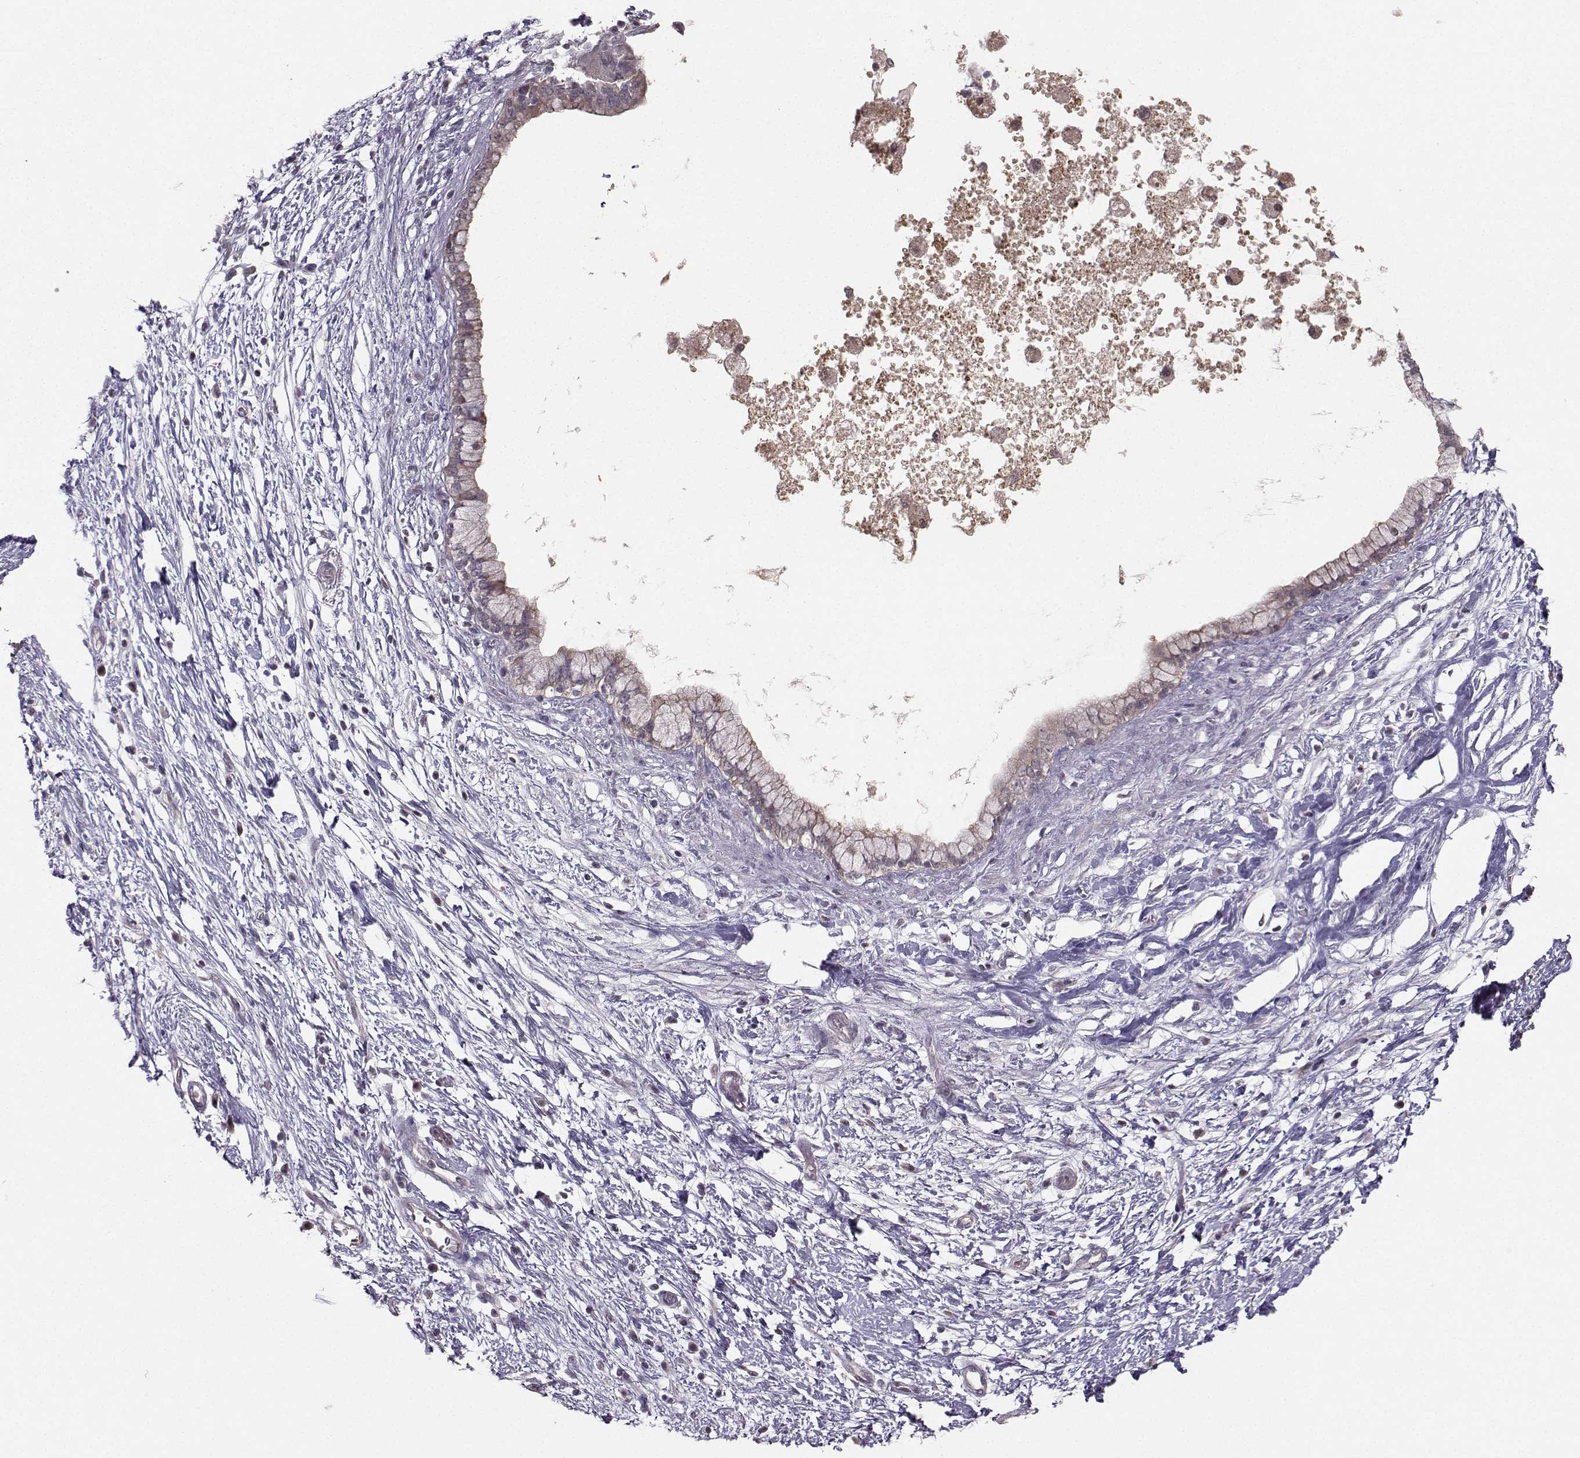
{"staining": {"intensity": "negative", "quantity": "none", "location": "none"}, "tissue": "pancreatic cancer", "cell_type": "Tumor cells", "image_type": "cancer", "snomed": [{"axis": "morphology", "description": "Adenocarcinoma, NOS"}, {"axis": "topography", "description": "Pancreas"}], "caption": "Tumor cells show no significant protein staining in adenocarcinoma (pancreatic).", "gene": "PKP2", "patient": {"sex": "female", "age": 72}}